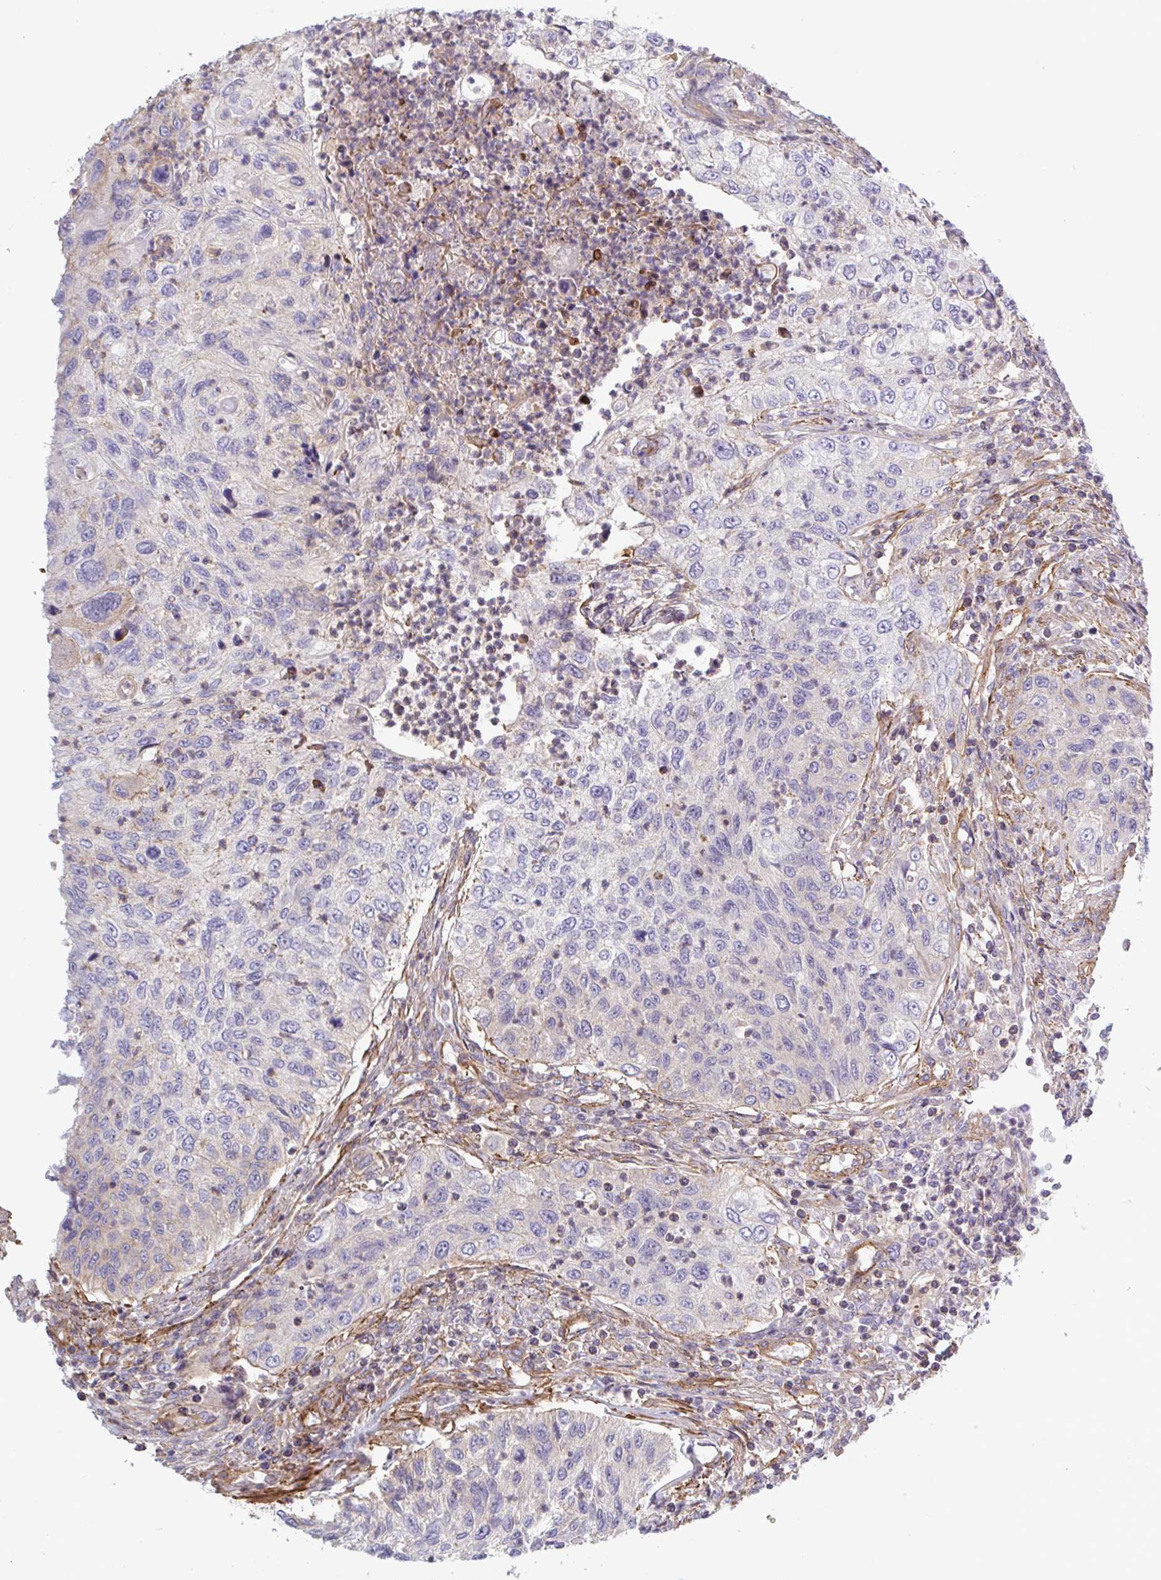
{"staining": {"intensity": "negative", "quantity": "none", "location": "none"}, "tissue": "urothelial cancer", "cell_type": "Tumor cells", "image_type": "cancer", "snomed": [{"axis": "morphology", "description": "Urothelial carcinoma, High grade"}, {"axis": "topography", "description": "Urinary bladder"}], "caption": "Tumor cells show no significant protein positivity in urothelial cancer. The staining was performed using DAB to visualize the protein expression in brown, while the nuclei were stained in blue with hematoxylin (Magnification: 20x).", "gene": "SHISA7", "patient": {"sex": "female", "age": 60}}